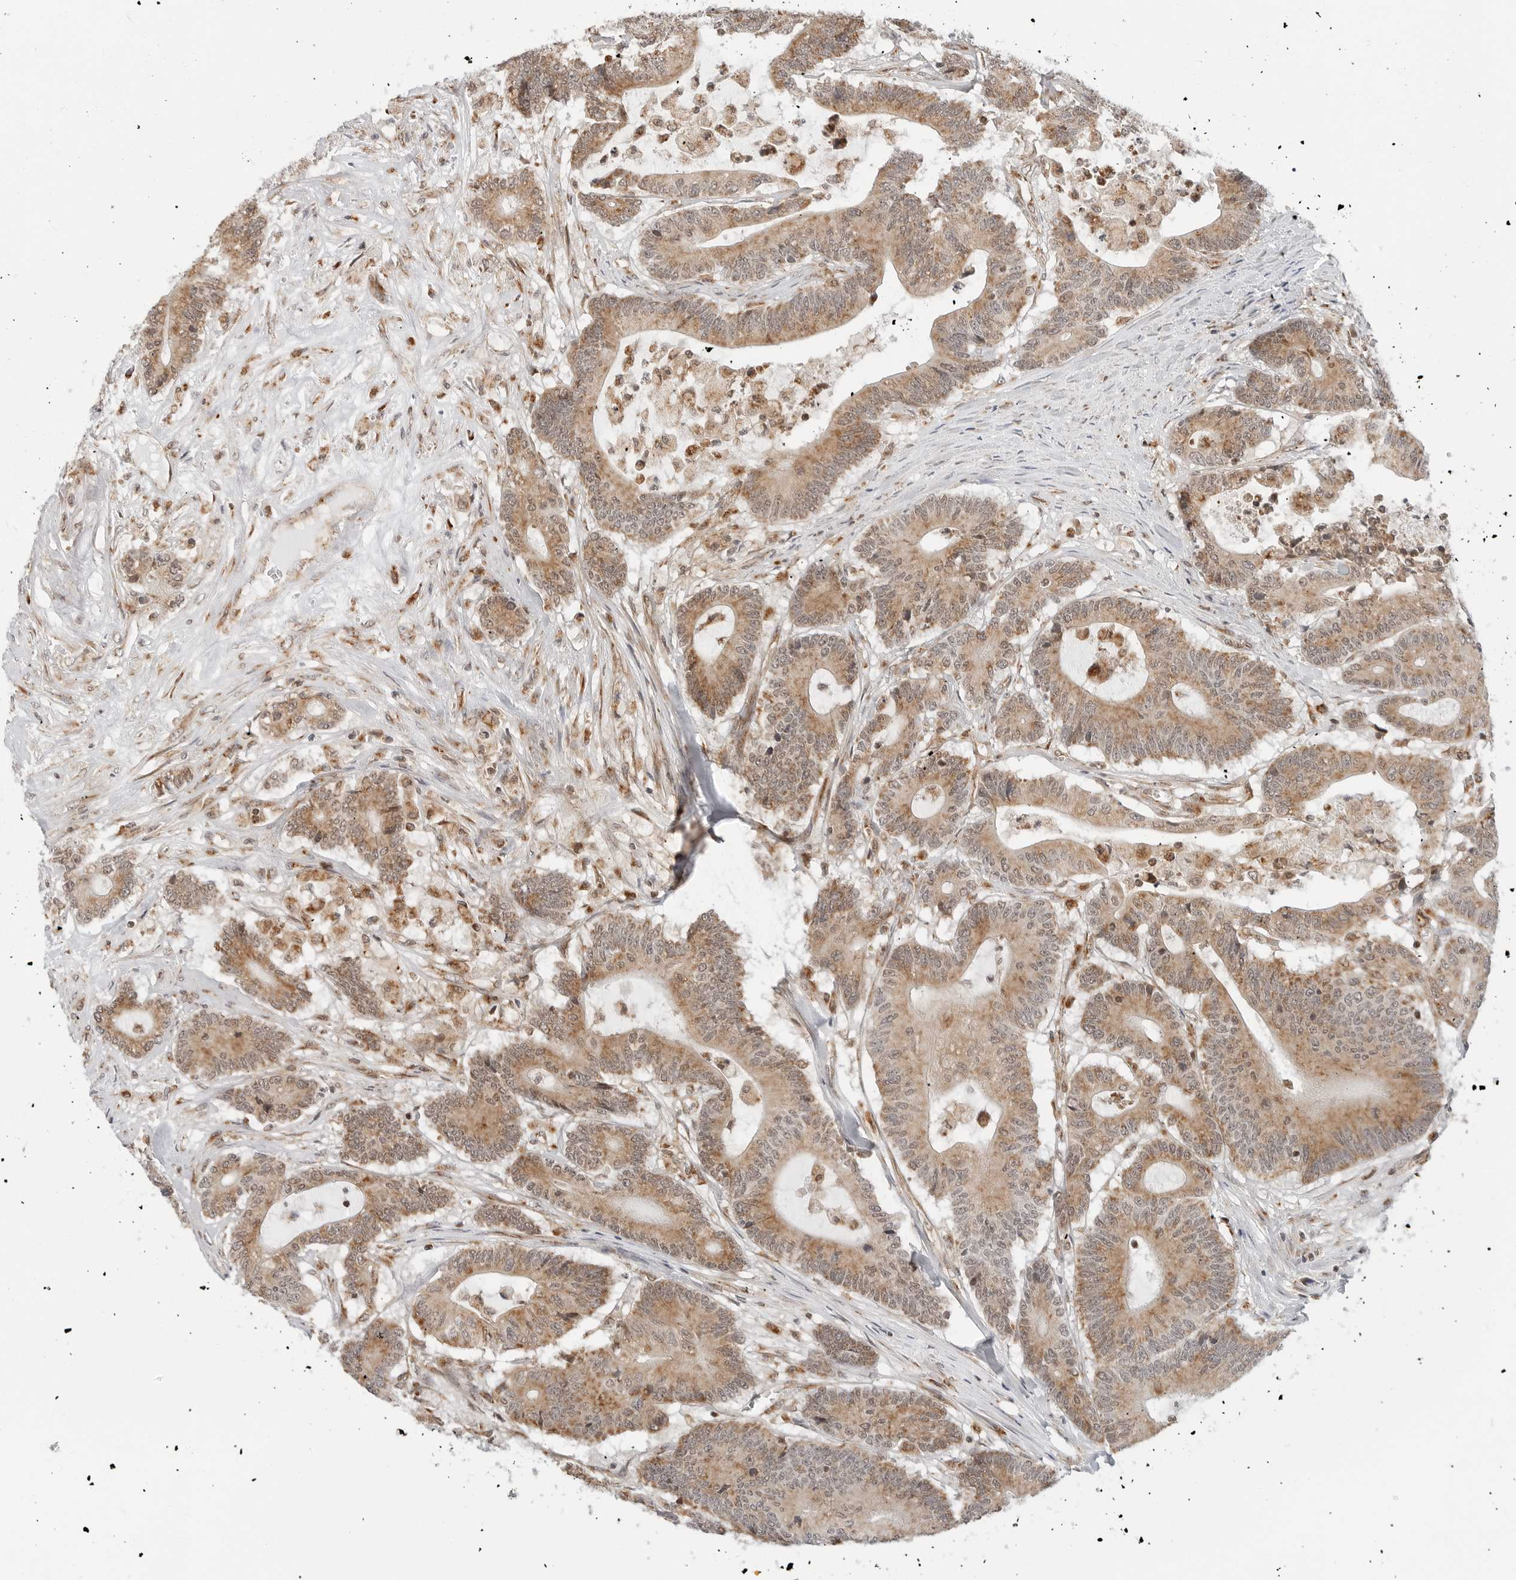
{"staining": {"intensity": "moderate", "quantity": ">75%", "location": "cytoplasmic/membranous,nuclear"}, "tissue": "colorectal cancer", "cell_type": "Tumor cells", "image_type": "cancer", "snomed": [{"axis": "morphology", "description": "Adenocarcinoma, NOS"}, {"axis": "topography", "description": "Colon"}], "caption": "An image of human colorectal cancer stained for a protein reveals moderate cytoplasmic/membranous and nuclear brown staining in tumor cells.", "gene": "POLR3GL", "patient": {"sex": "female", "age": 84}}